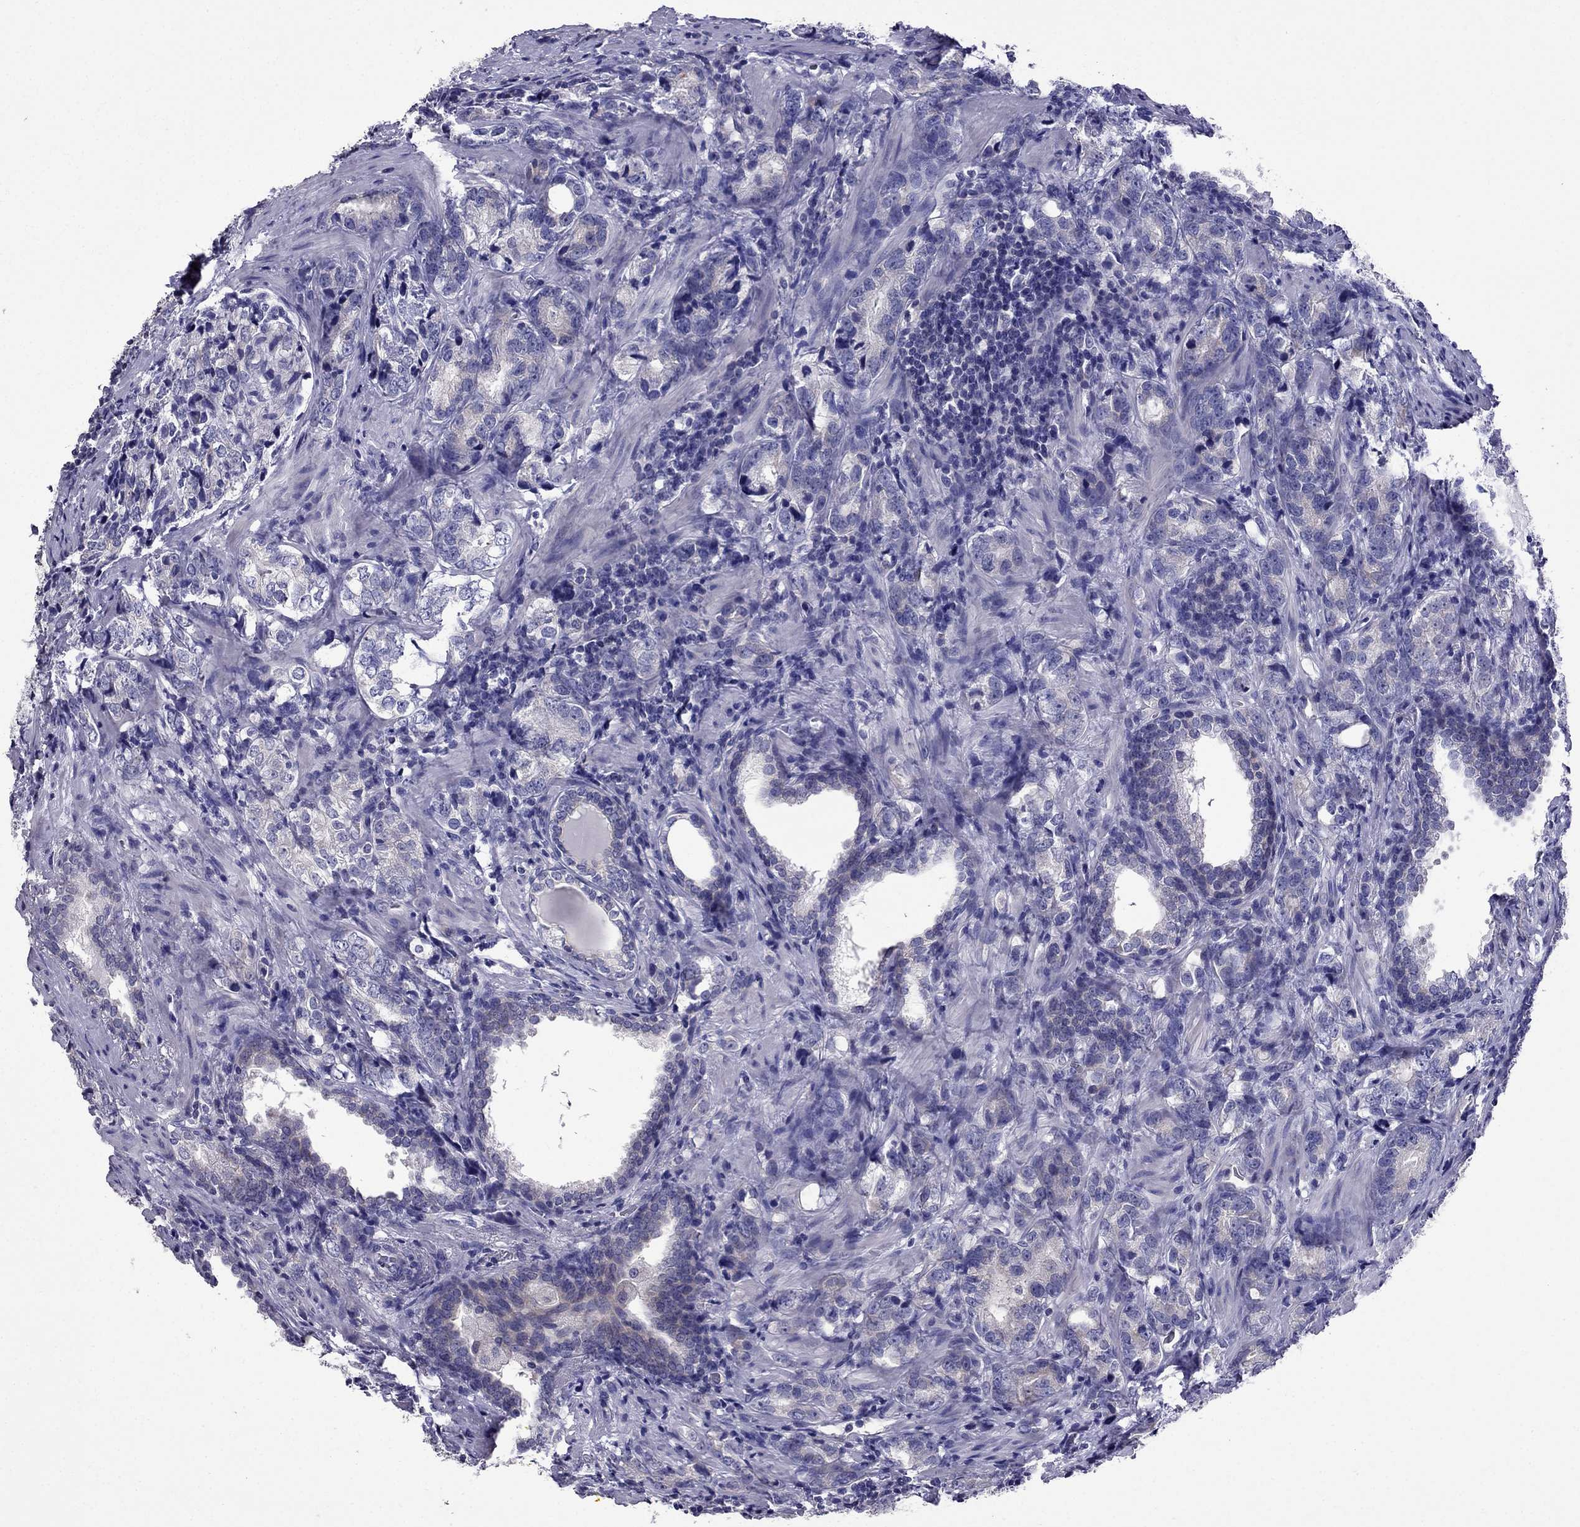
{"staining": {"intensity": "negative", "quantity": "none", "location": "none"}, "tissue": "prostate cancer", "cell_type": "Tumor cells", "image_type": "cancer", "snomed": [{"axis": "morphology", "description": "Adenocarcinoma, NOS"}, {"axis": "topography", "description": "Prostate and seminal vesicle, NOS"}], "caption": "Adenocarcinoma (prostate) was stained to show a protein in brown. There is no significant staining in tumor cells.", "gene": "OXCT2", "patient": {"sex": "male", "age": 63}}